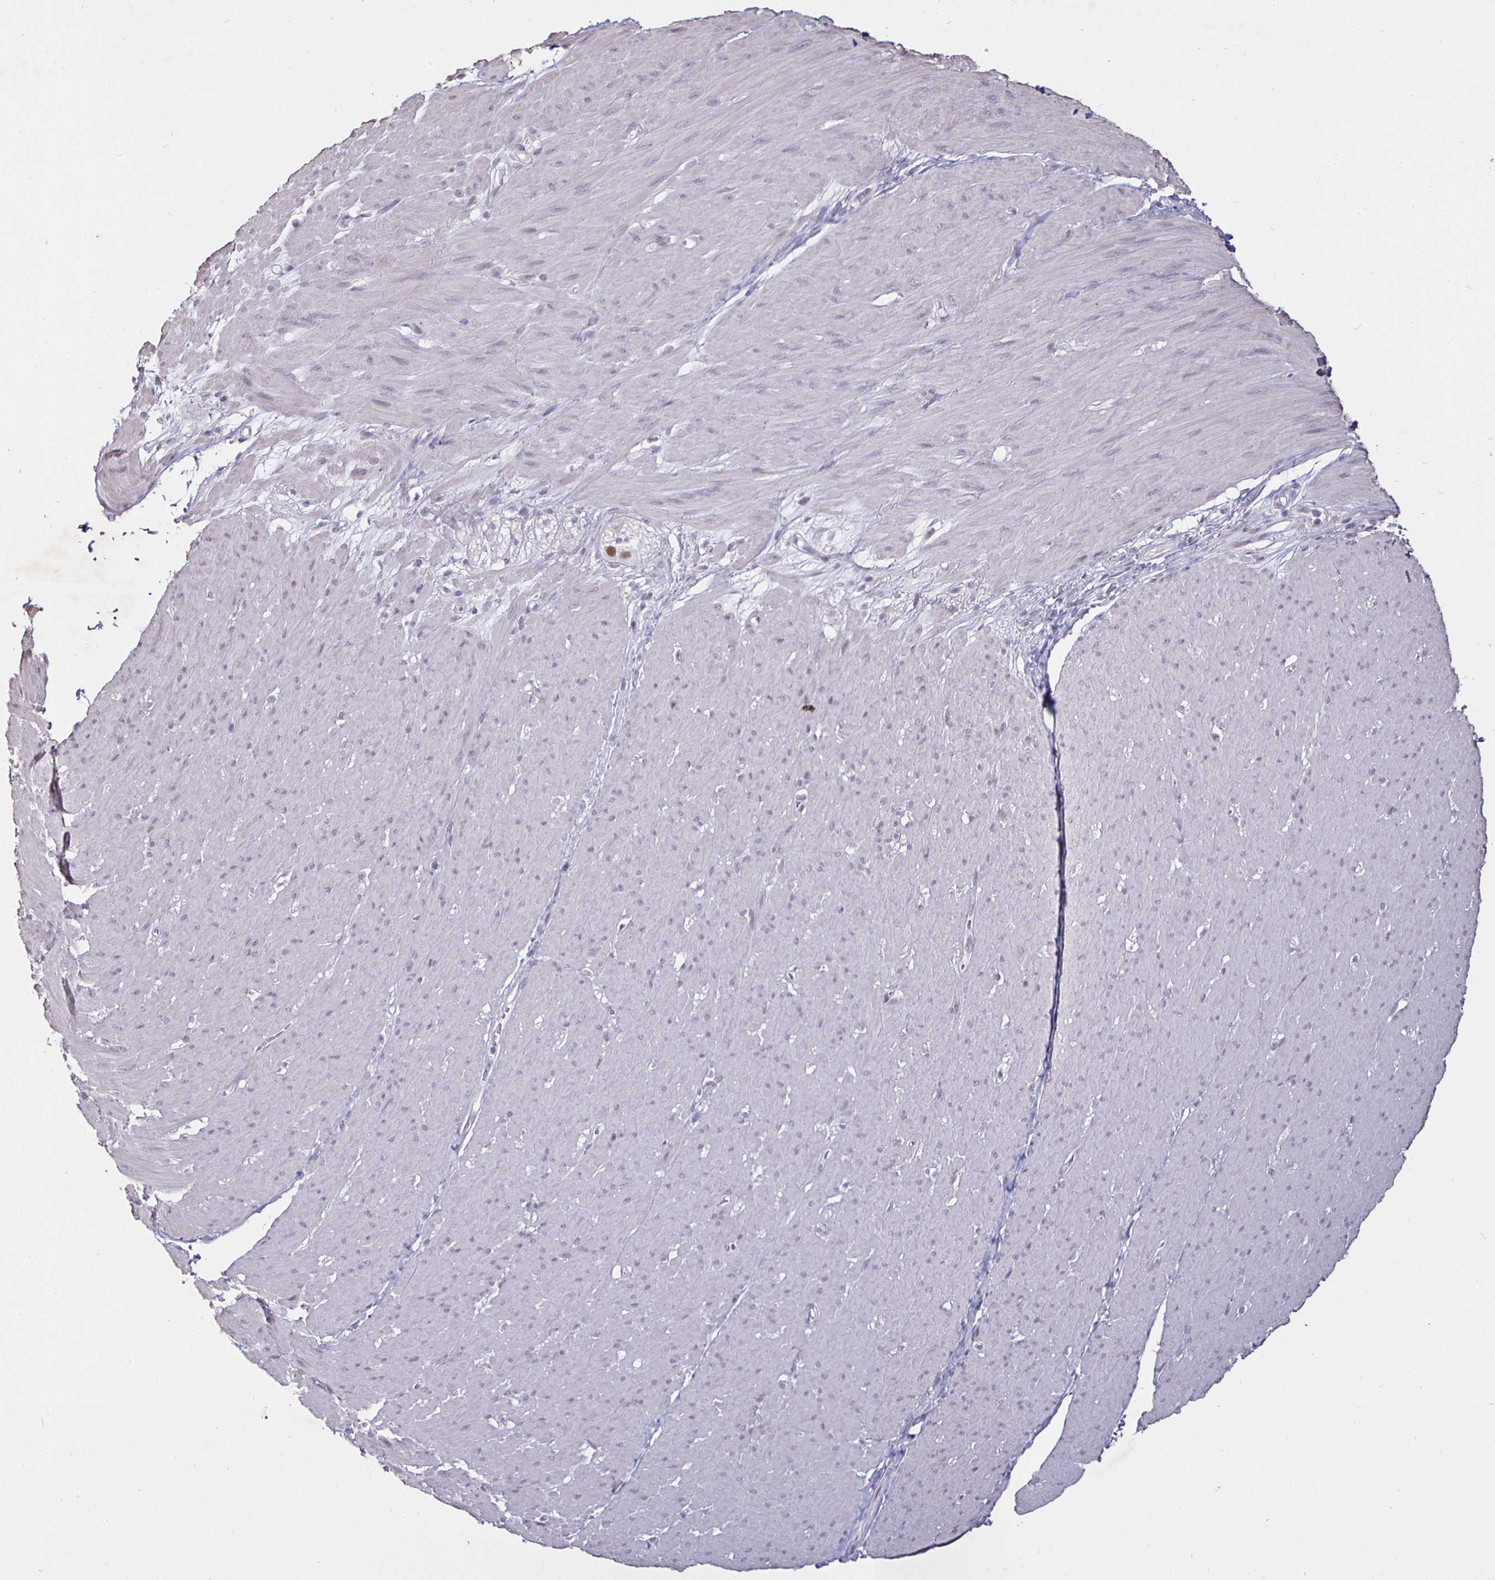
{"staining": {"intensity": "negative", "quantity": "none", "location": "none"}, "tissue": "smooth muscle", "cell_type": "Smooth muscle cells", "image_type": "normal", "snomed": [{"axis": "morphology", "description": "Normal tissue, NOS"}, {"axis": "topography", "description": "Smooth muscle"}, {"axis": "topography", "description": "Rectum"}], "caption": "Smooth muscle cells show no significant protein staining in benign smooth muscle. Nuclei are stained in blue.", "gene": "MLH1", "patient": {"sex": "male", "age": 53}}